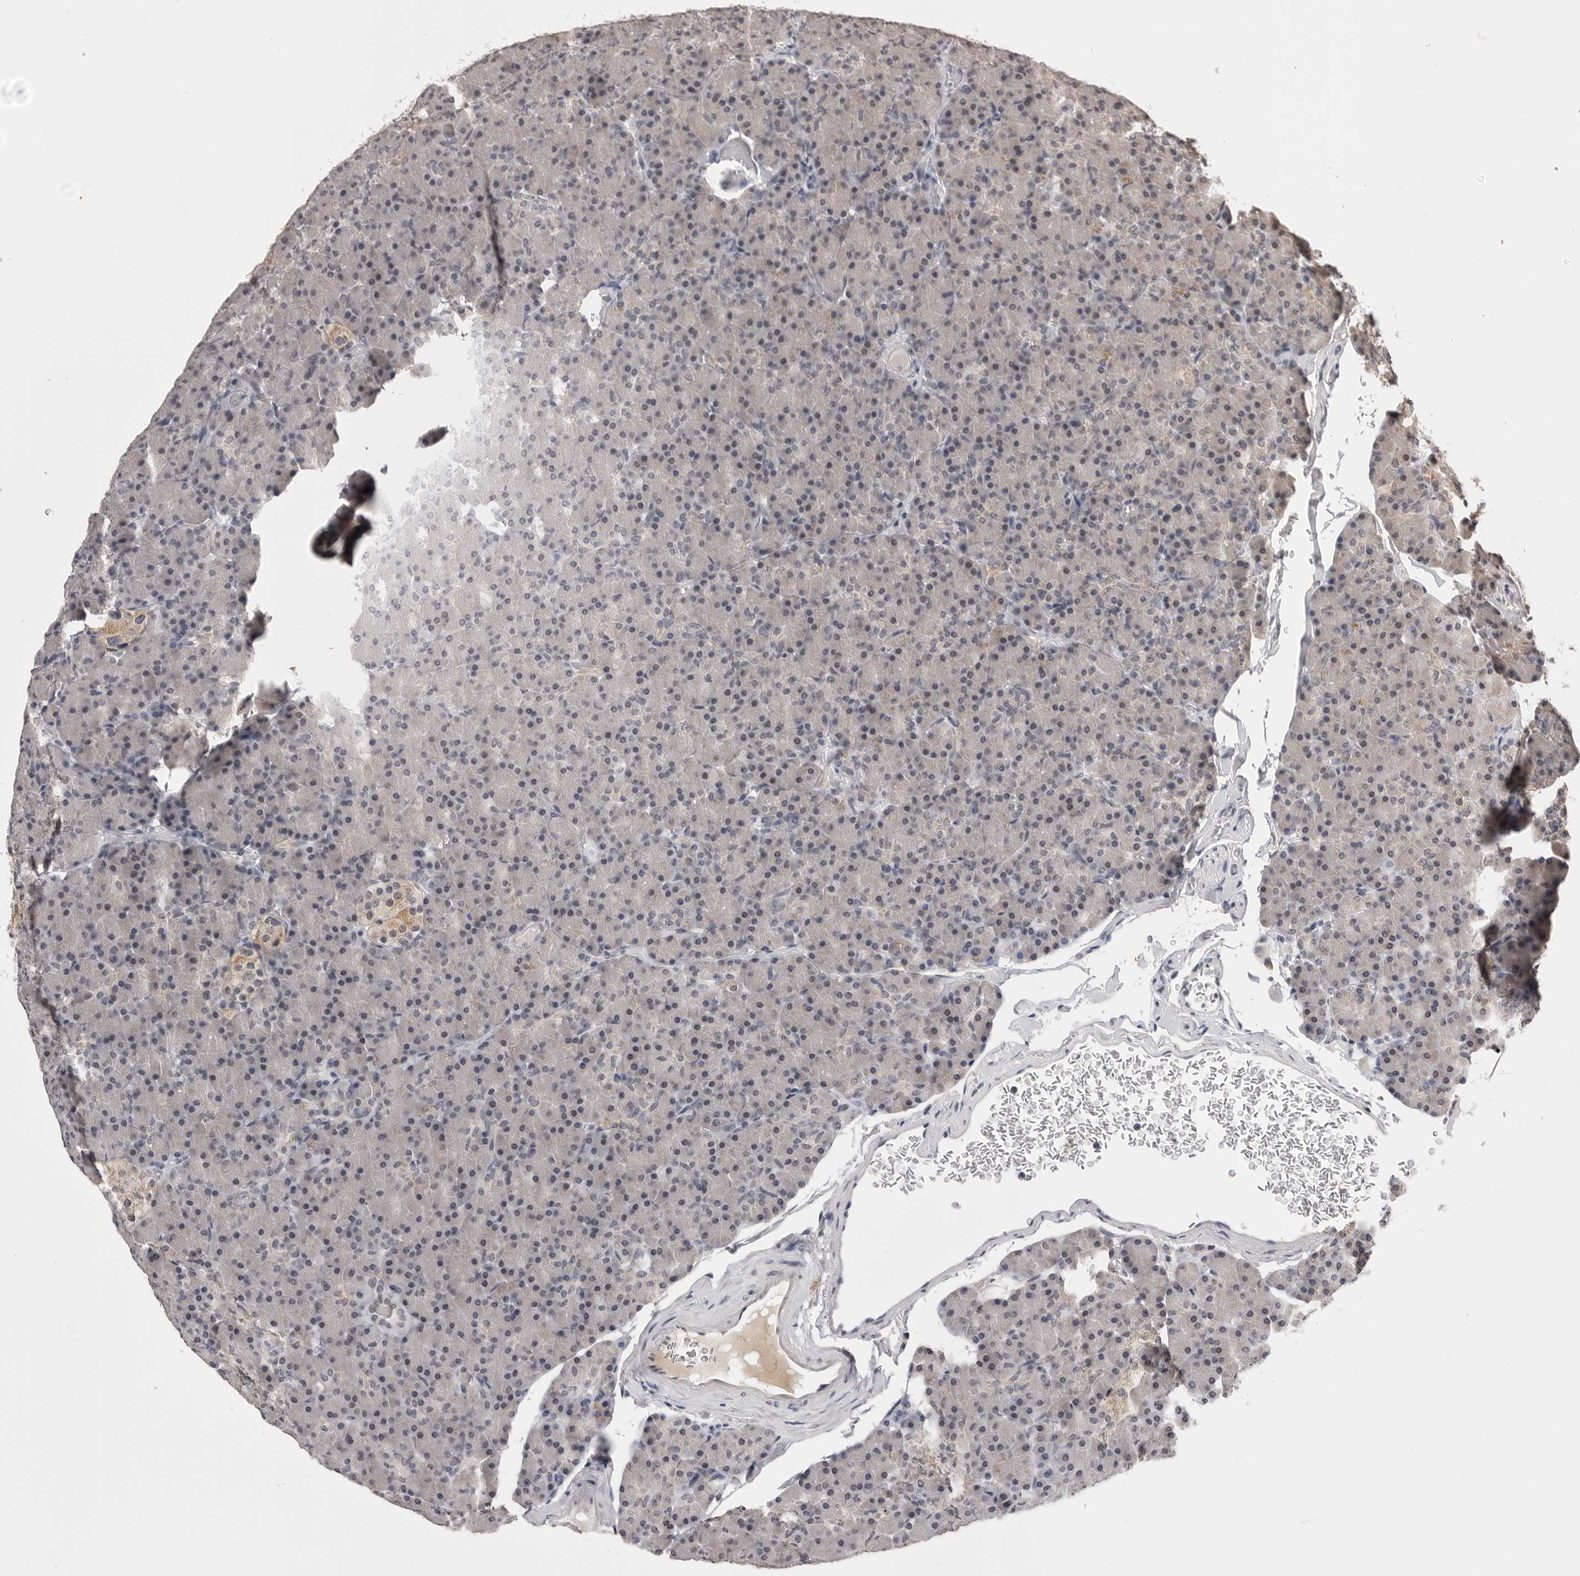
{"staining": {"intensity": "weak", "quantity": "25%-75%", "location": "nuclear"}, "tissue": "pancreas", "cell_type": "Exocrine glandular cells", "image_type": "normal", "snomed": [{"axis": "morphology", "description": "Normal tissue, NOS"}, {"axis": "topography", "description": "Pancreas"}], "caption": "Immunohistochemical staining of unremarkable pancreas exhibits low levels of weak nuclear expression in approximately 25%-75% of exocrine glandular cells.", "gene": "CDK20", "patient": {"sex": "female", "age": 43}}